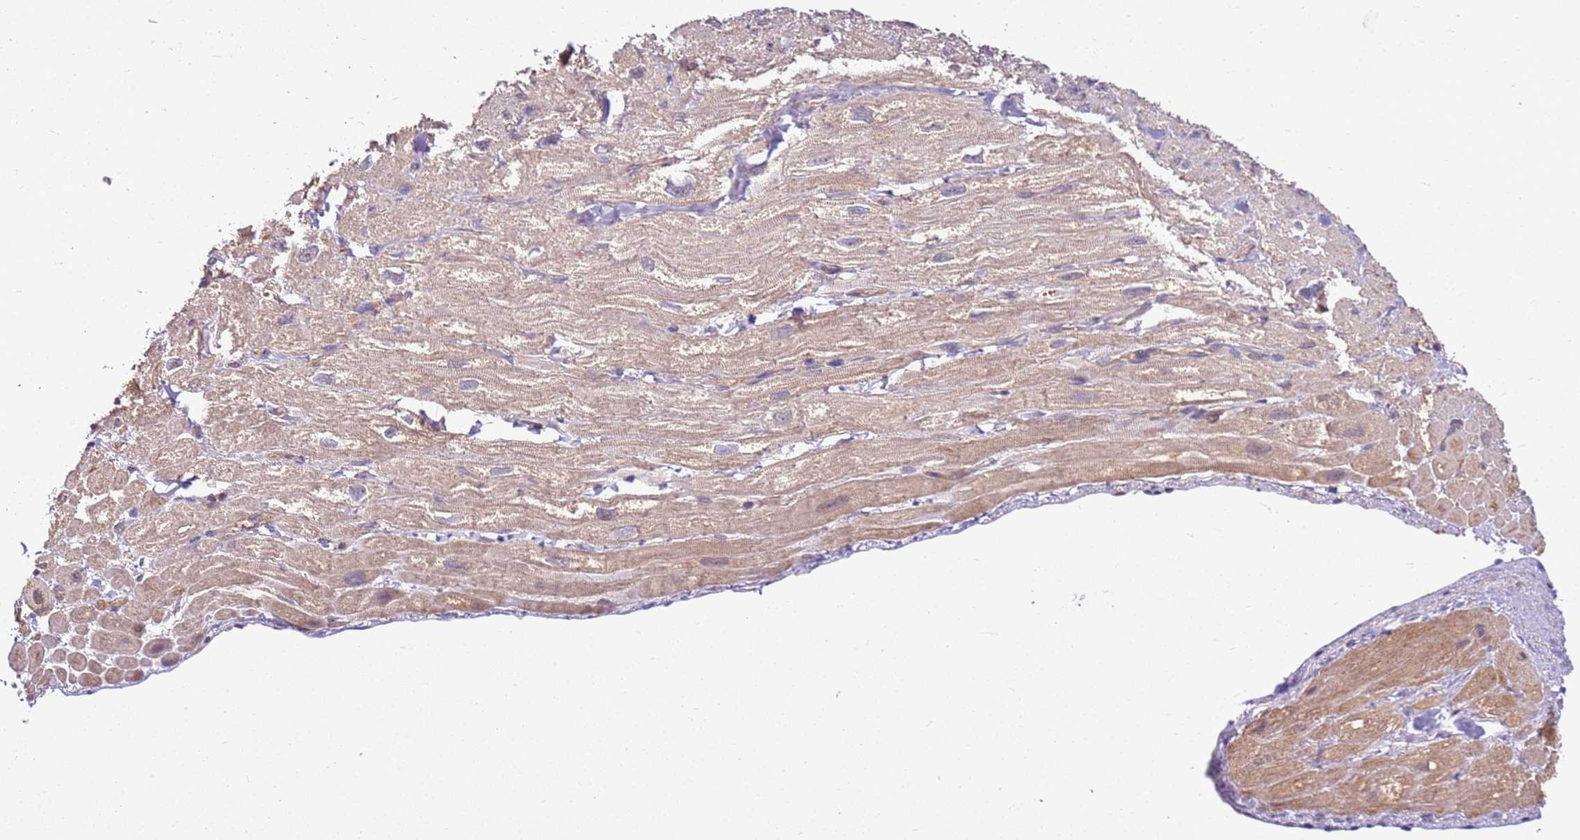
{"staining": {"intensity": "weak", "quantity": "25%-75%", "location": "cytoplasmic/membranous"}, "tissue": "heart muscle", "cell_type": "Cardiomyocytes", "image_type": "normal", "snomed": [{"axis": "morphology", "description": "Normal tissue, NOS"}, {"axis": "topography", "description": "Heart"}], "caption": "Heart muscle stained with DAB (3,3'-diaminobenzidine) immunohistochemistry (IHC) demonstrates low levels of weak cytoplasmic/membranous staining in approximately 25%-75% of cardiomyocytes.", "gene": "BBS5", "patient": {"sex": "male", "age": 65}}